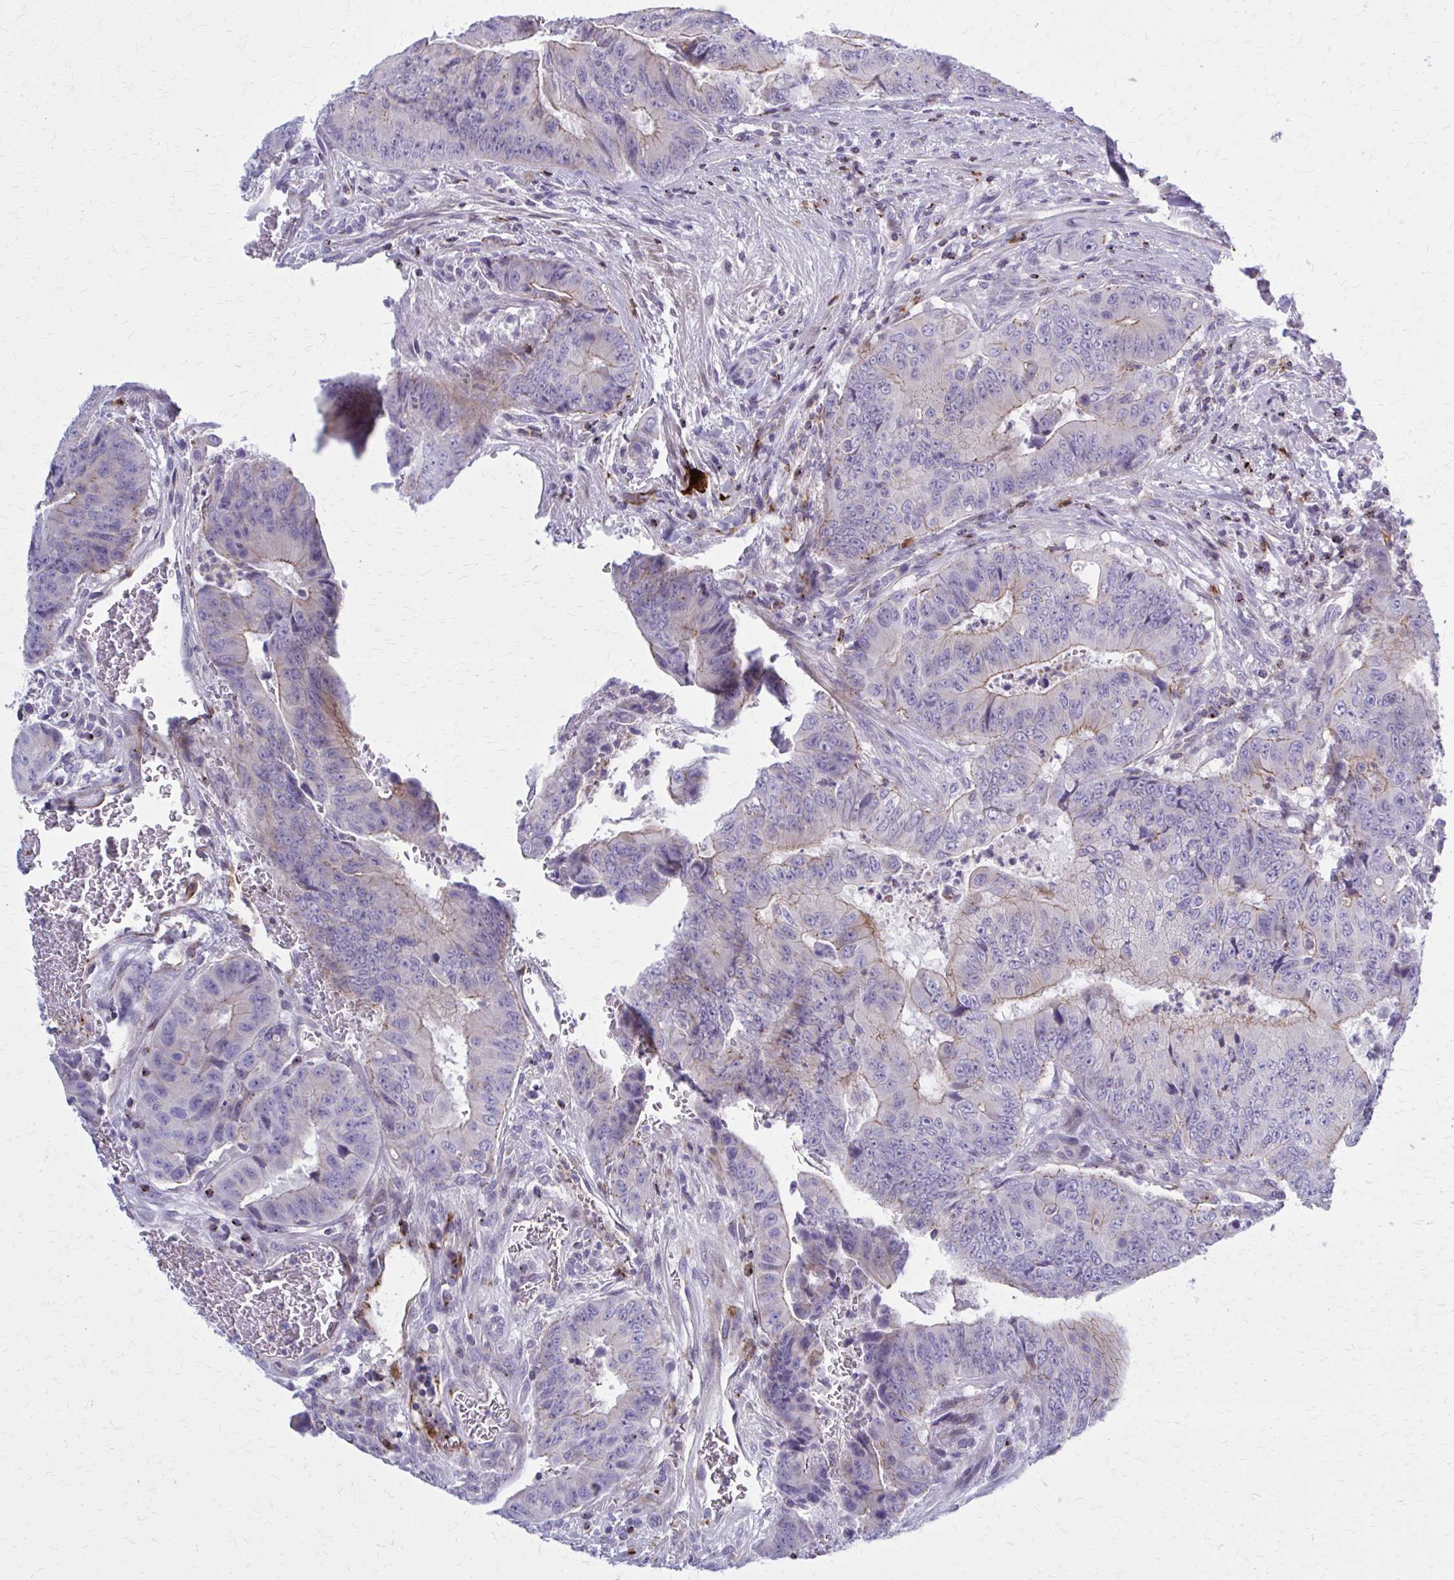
{"staining": {"intensity": "weak", "quantity": "25%-75%", "location": "cytoplasmic/membranous"}, "tissue": "colorectal cancer", "cell_type": "Tumor cells", "image_type": "cancer", "snomed": [{"axis": "morphology", "description": "Adenocarcinoma, NOS"}, {"axis": "topography", "description": "Colon"}], "caption": "This micrograph exhibits IHC staining of human colorectal cancer, with low weak cytoplasmic/membranous positivity in about 25%-75% of tumor cells.", "gene": "PEDS1", "patient": {"sex": "female", "age": 48}}